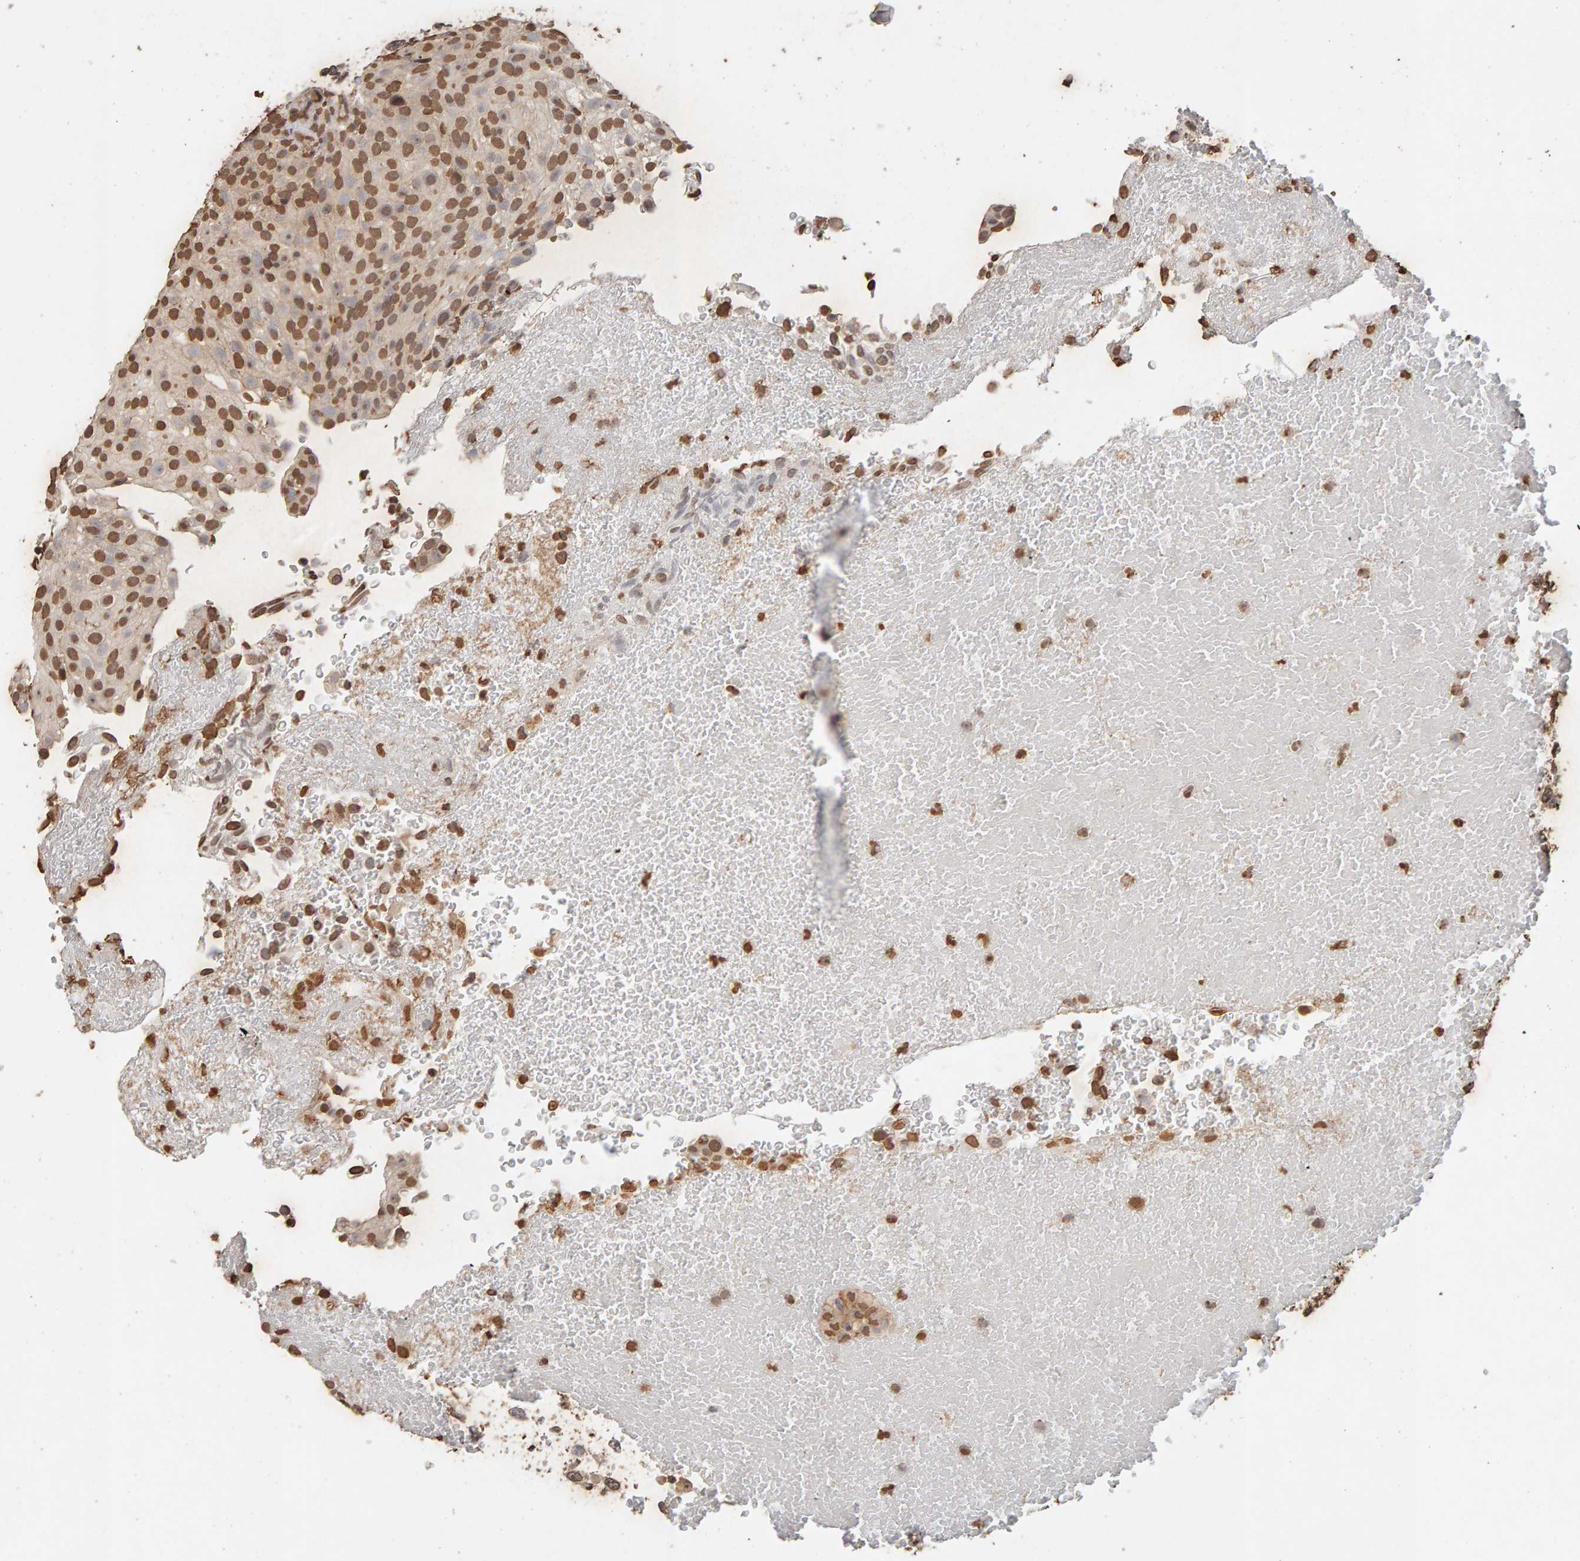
{"staining": {"intensity": "moderate", "quantity": ">75%", "location": "nuclear"}, "tissue": "urothelial cancer", "cell_type": "Tumor cells", "image_type": "cancer", "snomed": [{"axis": "morphology", "description": "Urothelial carcinoma, Low grade"}, {"axis": "topography", "description": "Urinary bladder"}], "caption": "Protein staining shows moderate nuclear positivity in approximately >75% of tumor cells in urothelial cancer.", "gene": "DNAJB5", "patient": {"sex": "male", "age": 78}}